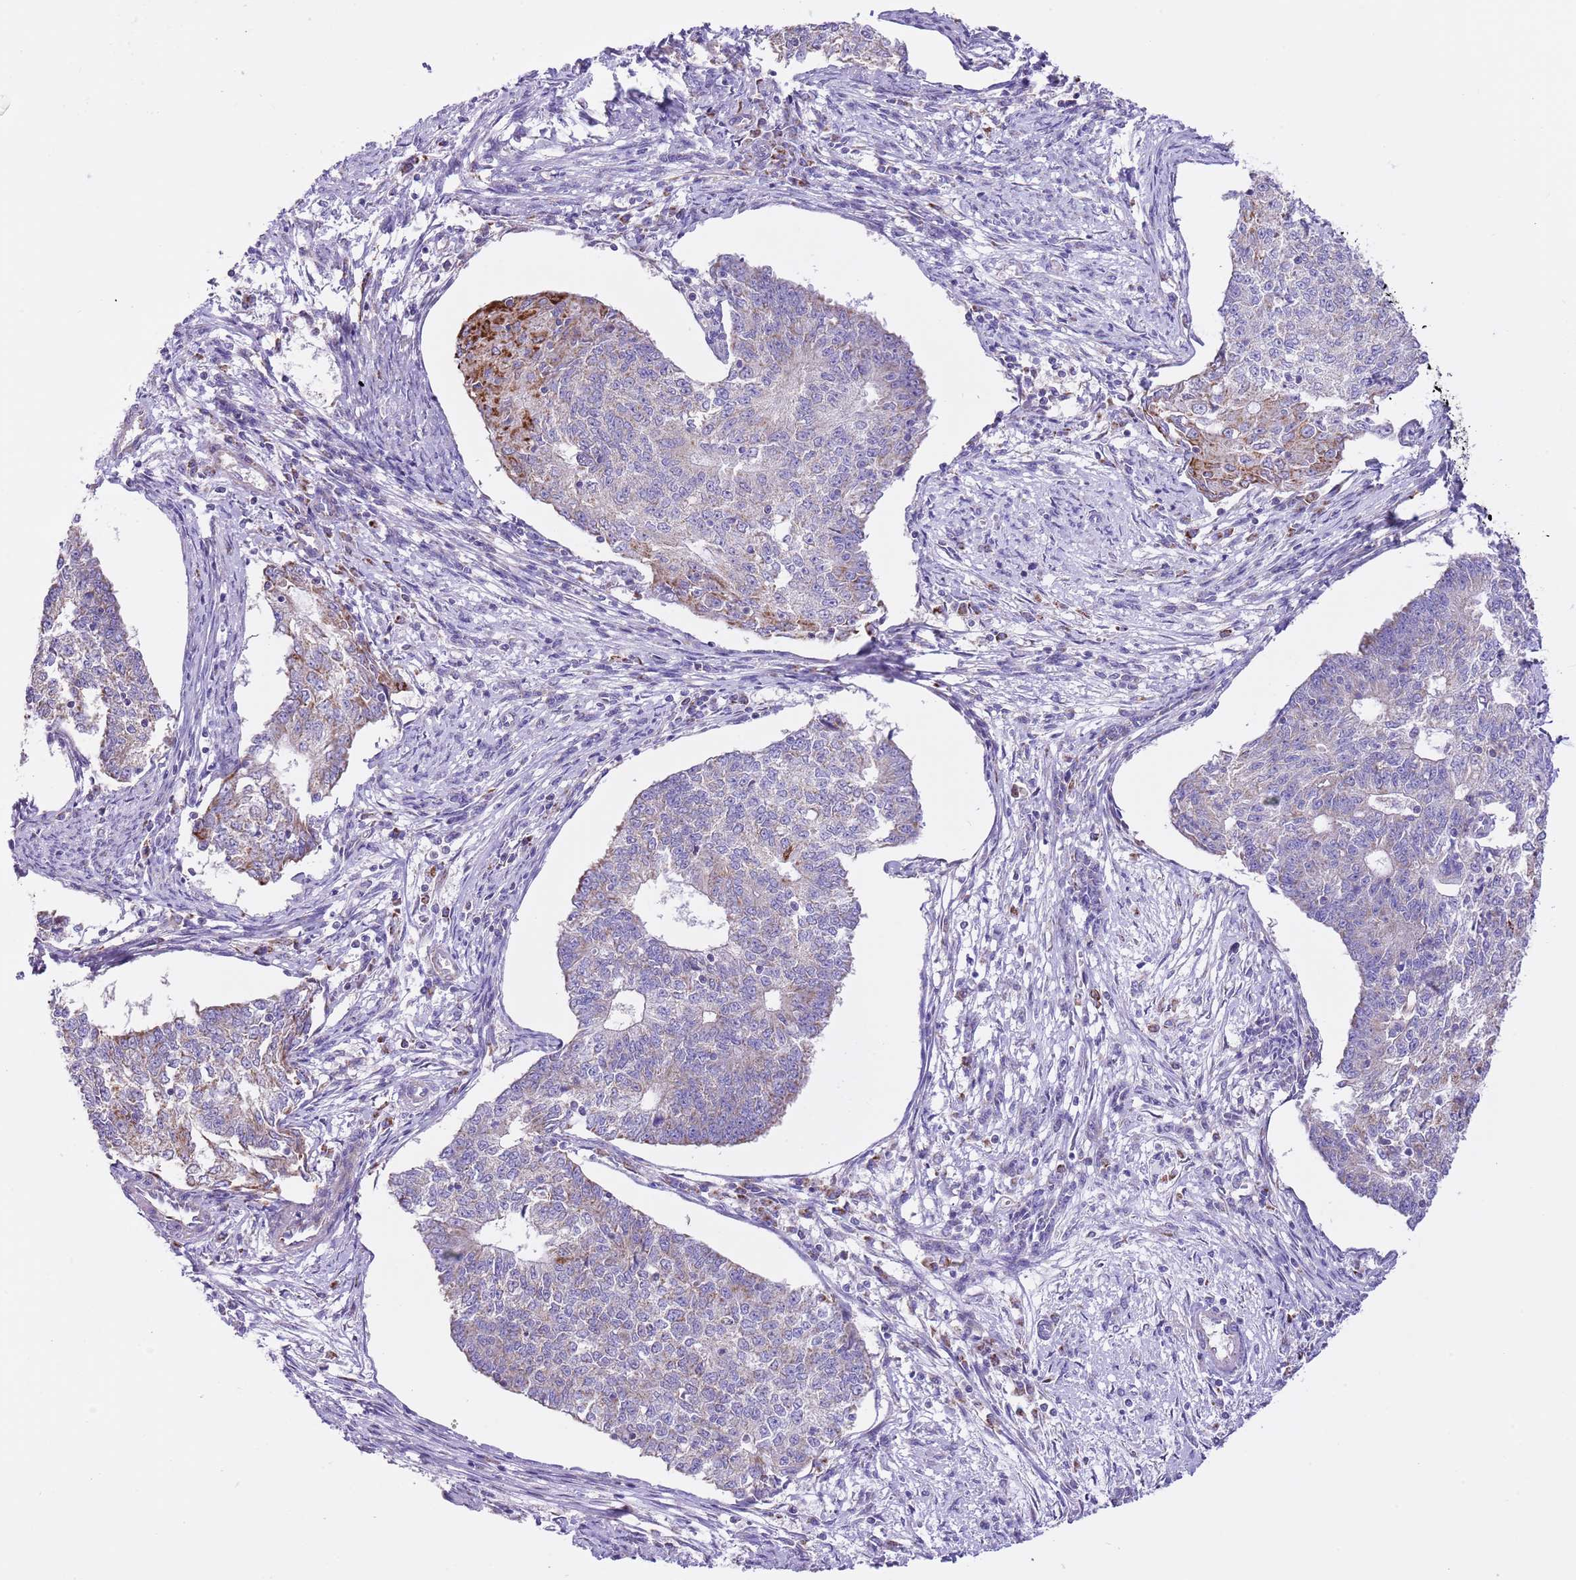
{"staining": {"intensity": "strong", "quantity": "<25%", "location": "cytoplasmic/membranous"}, "tissue": "endometrial cancer", "cell_type": "Tumor cells", "image_type": "cancer", "snomed": [{"axis": "morphology", "description": "Adenocarcinoma, NOS"}, {"axis": "topography", "description": "Endometrium"}], "caption": "Immunohistochemical staining of adenocarcinoma (endometrial) demonstrates medium levels of strong cytoplasmic/membranous positivity in approximately <25% of tumor cells.", "gene": "SS18L2", "patient": {"sex": "female", "age": 56}}